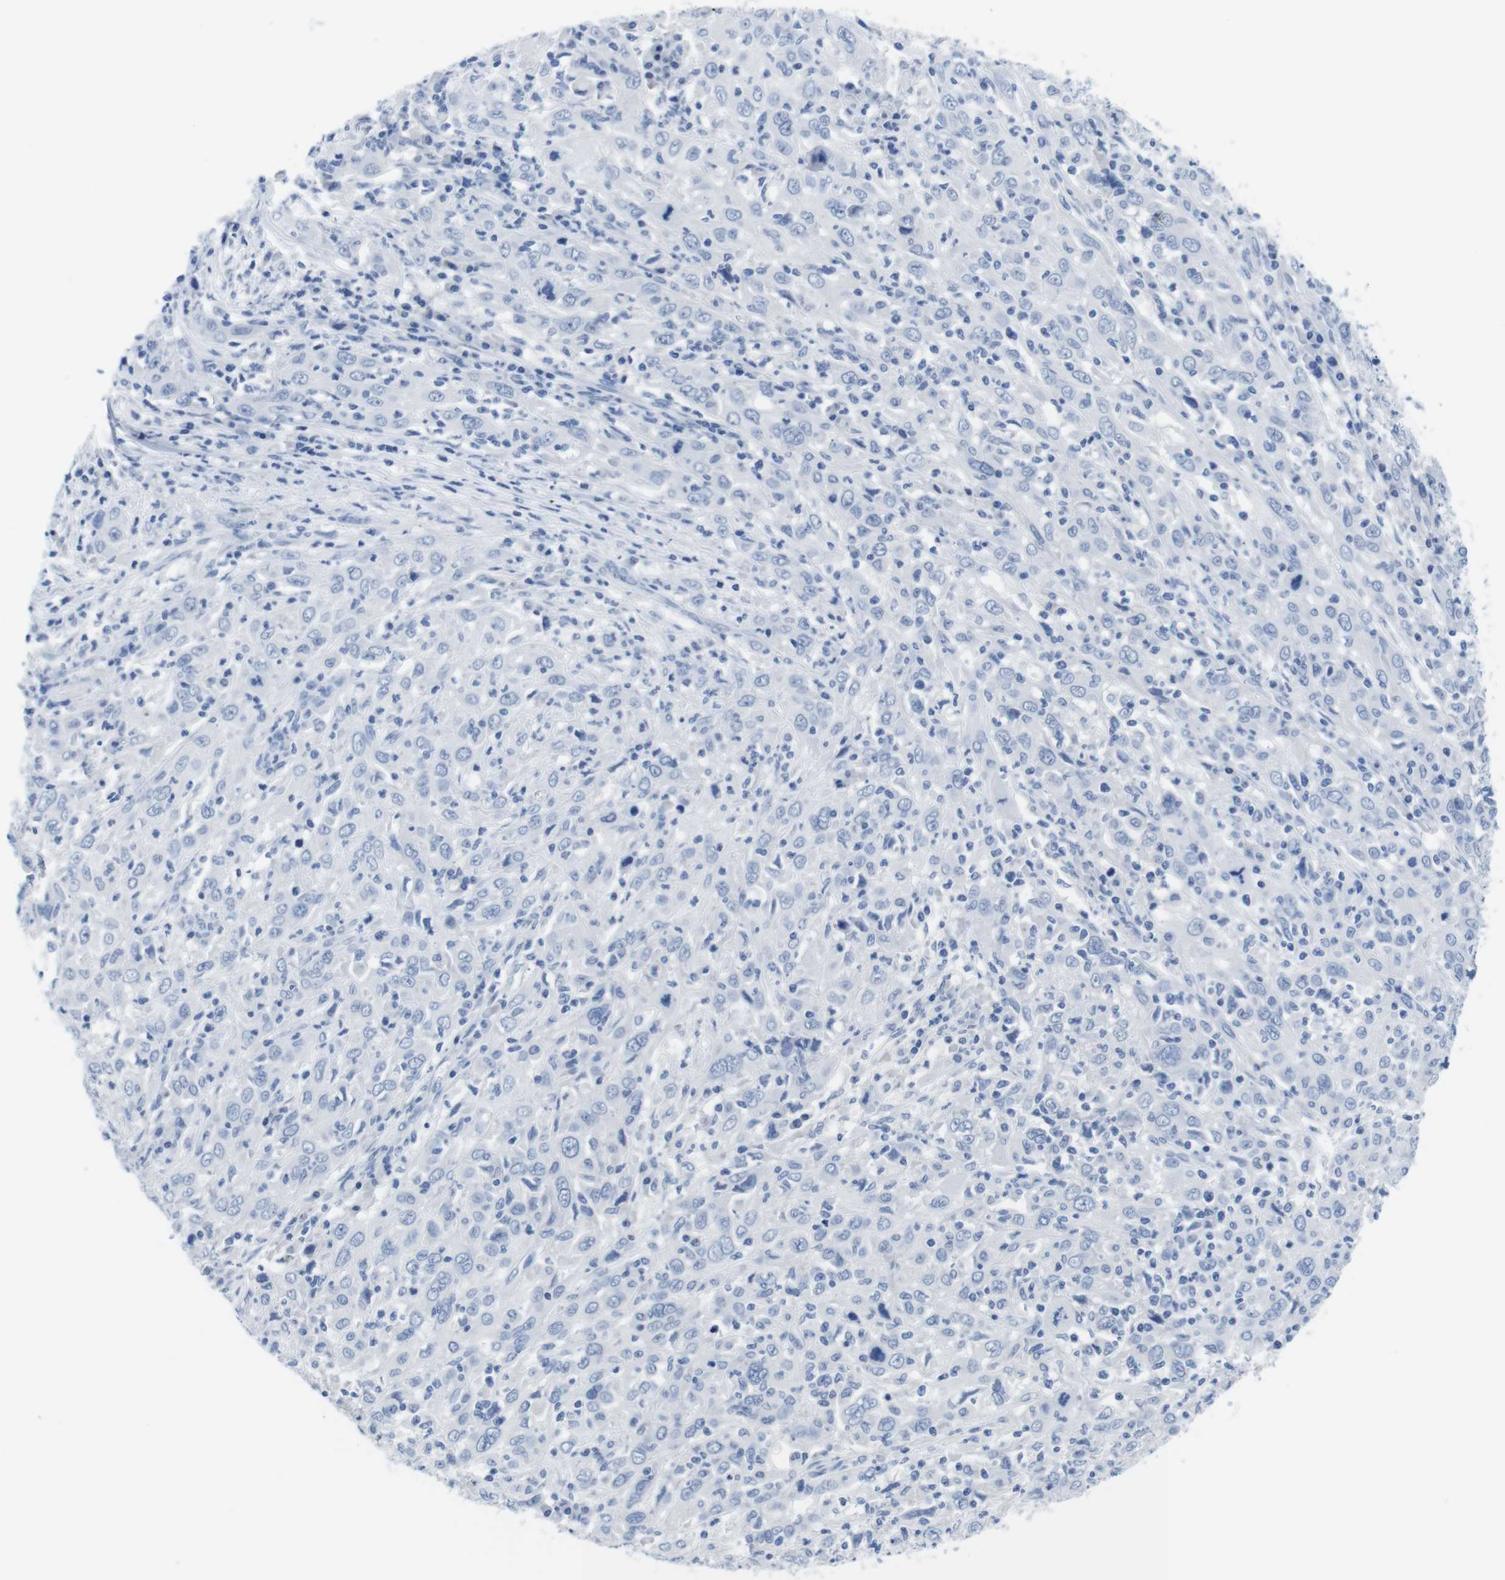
{"staining": {"intensity": "negative", "quantity": "none", "location": "none"}, "tissue": "cervical cancer", "cell_type": "Tumor cells", "image_type": "cancer", "snomed": [{"axis": "morphology", "description": "Squamous cell carcinoma, NOS"}, {"axis": "topography", "description": "Cervix"}], "caption": "Cervical cancer stained for a protein using immunohistochemistry (IHC) exhibits no expression tumor cells.", "gene": "MAP6", "patient": {"sex": "female", "age": 46}}